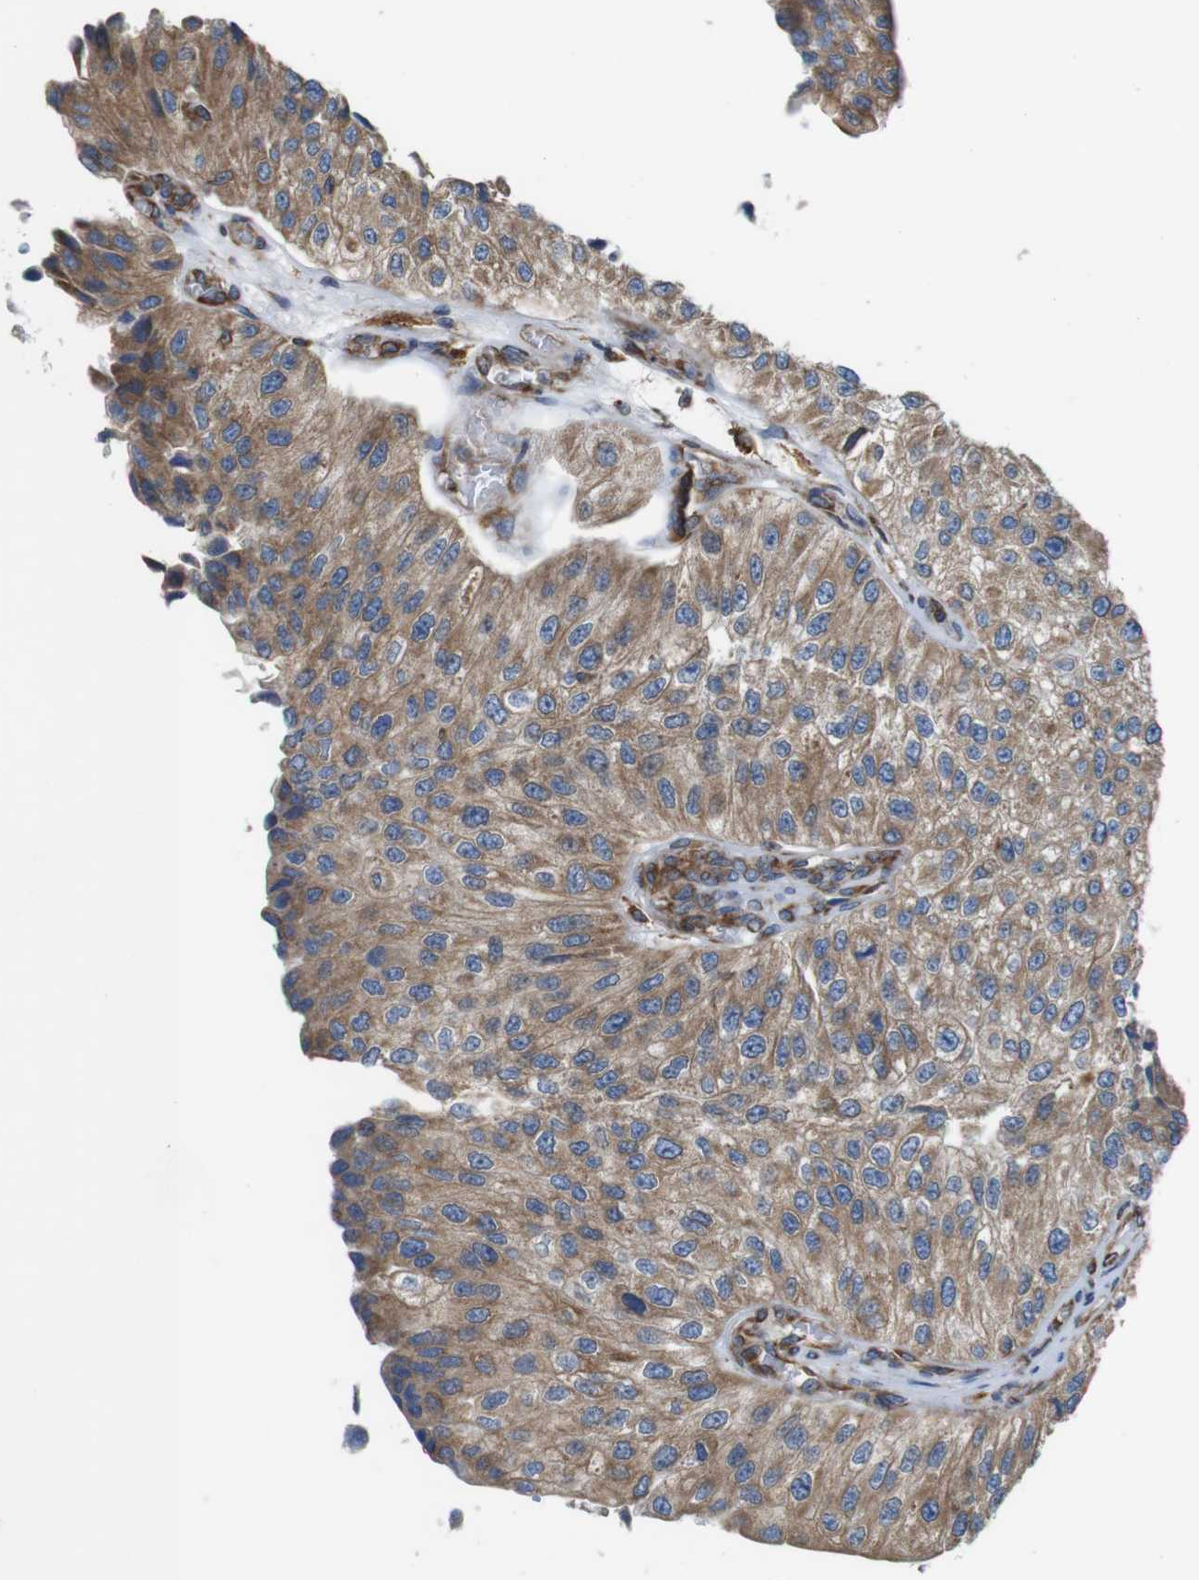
{"staining": {"intensity": "moderate", "quantity": ">75%", "location": "cytoplasmic/membranous"}, "tissue": "urothelial cancer", "cell_type": "Tumor cells", "image_type": "cancer", "snomed": [{"axis": "morphology", "description": "Urothelial carcinoma, High grade"}, {"axis": "topography", "description": "Kidney"}, {"axis": "topography", "description": "Urinary bladder"}], "caption": "Urothelial cancer stained with DAB (3,3'-diaminobenzidine) IHC demonstrates medium levels of moderate cytoplasmic/membranous expression in approximately >75% of tumor cells.", "gene": "UGGT1", "patient": {"sex": "male", "age": 77}}